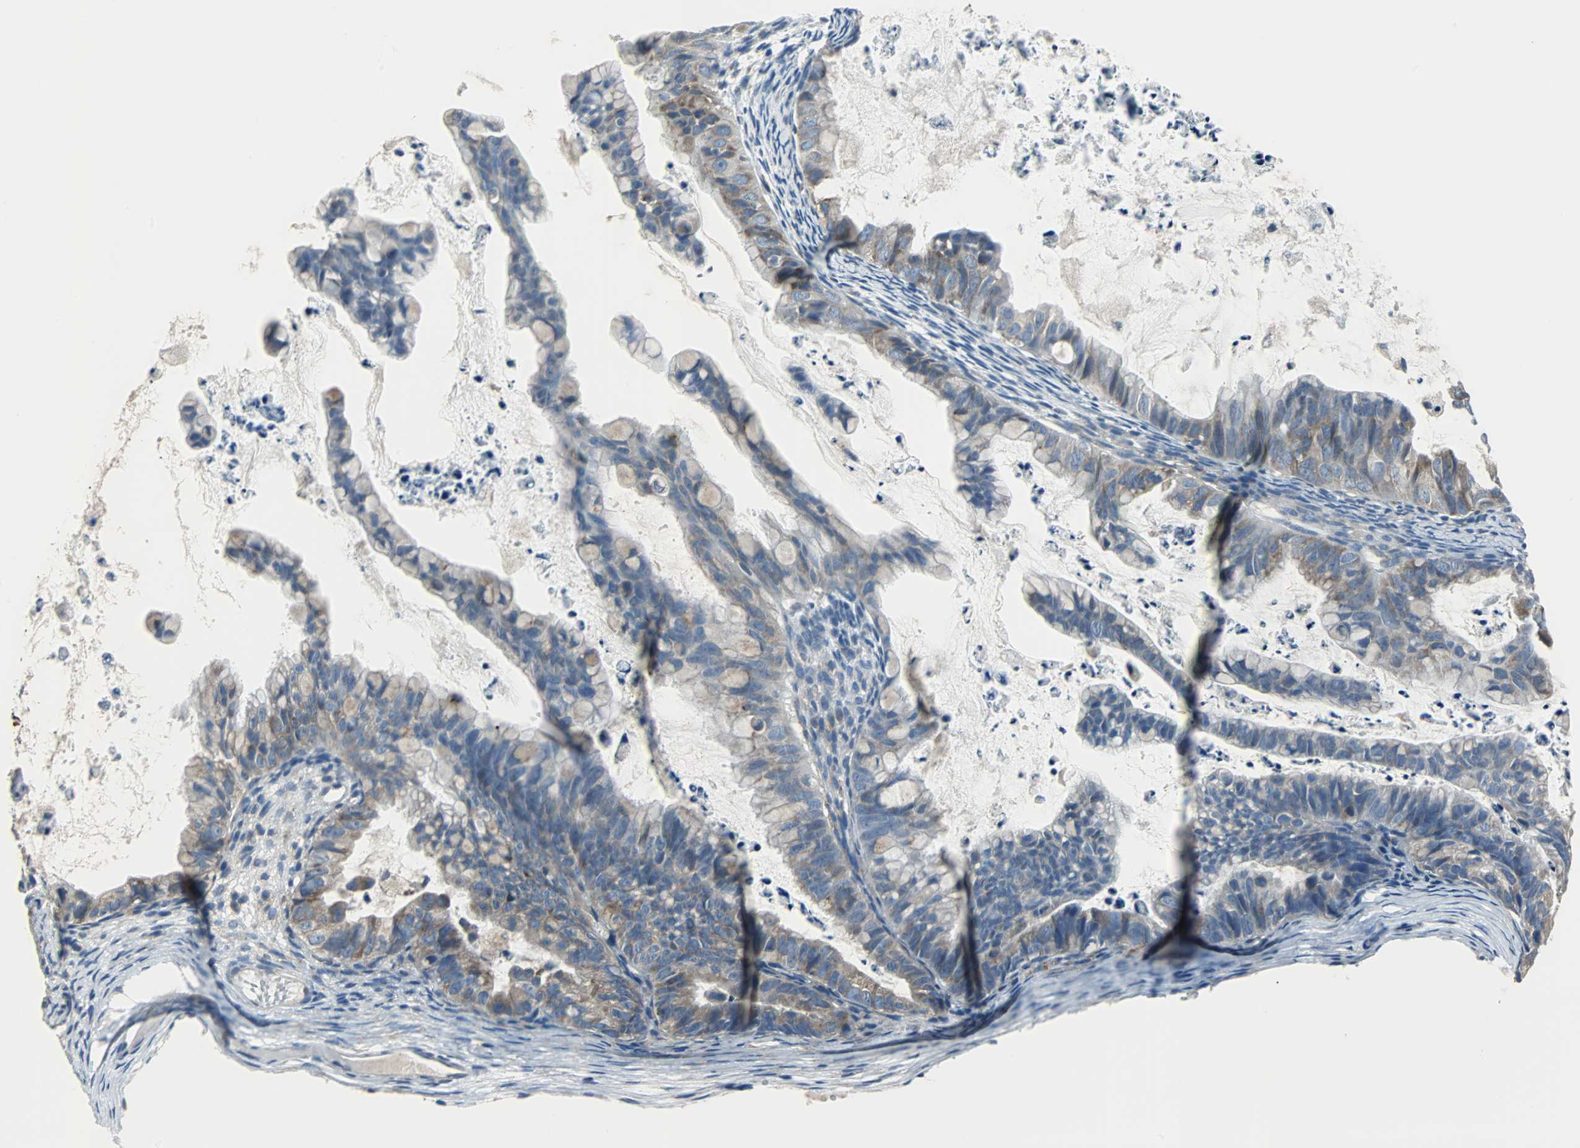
{"staining": {"intensity": "weak", "quantity": "25%-75%", "location": "cytoplasmic/membranous"}, "tissue": "ovarian cancer", "cell_type": "Tumor cells", "image_type": "cancer", "snomed": [{"axis": "morphology", "description": "Cystadenocarcinoma, mucinous, NOS"}, {"axis": "topography", "description": "Ovary"}], "caption": "Immunohistochemical staining of ovarian cancer (mucinous cystadenocarcinoma) exhibits weak cytoplasmic/membranous protein staining in approximately 25%-75% of tumor cells.", "gene": "PDIA4", "patient": {"sex": "female", "age": 36}}